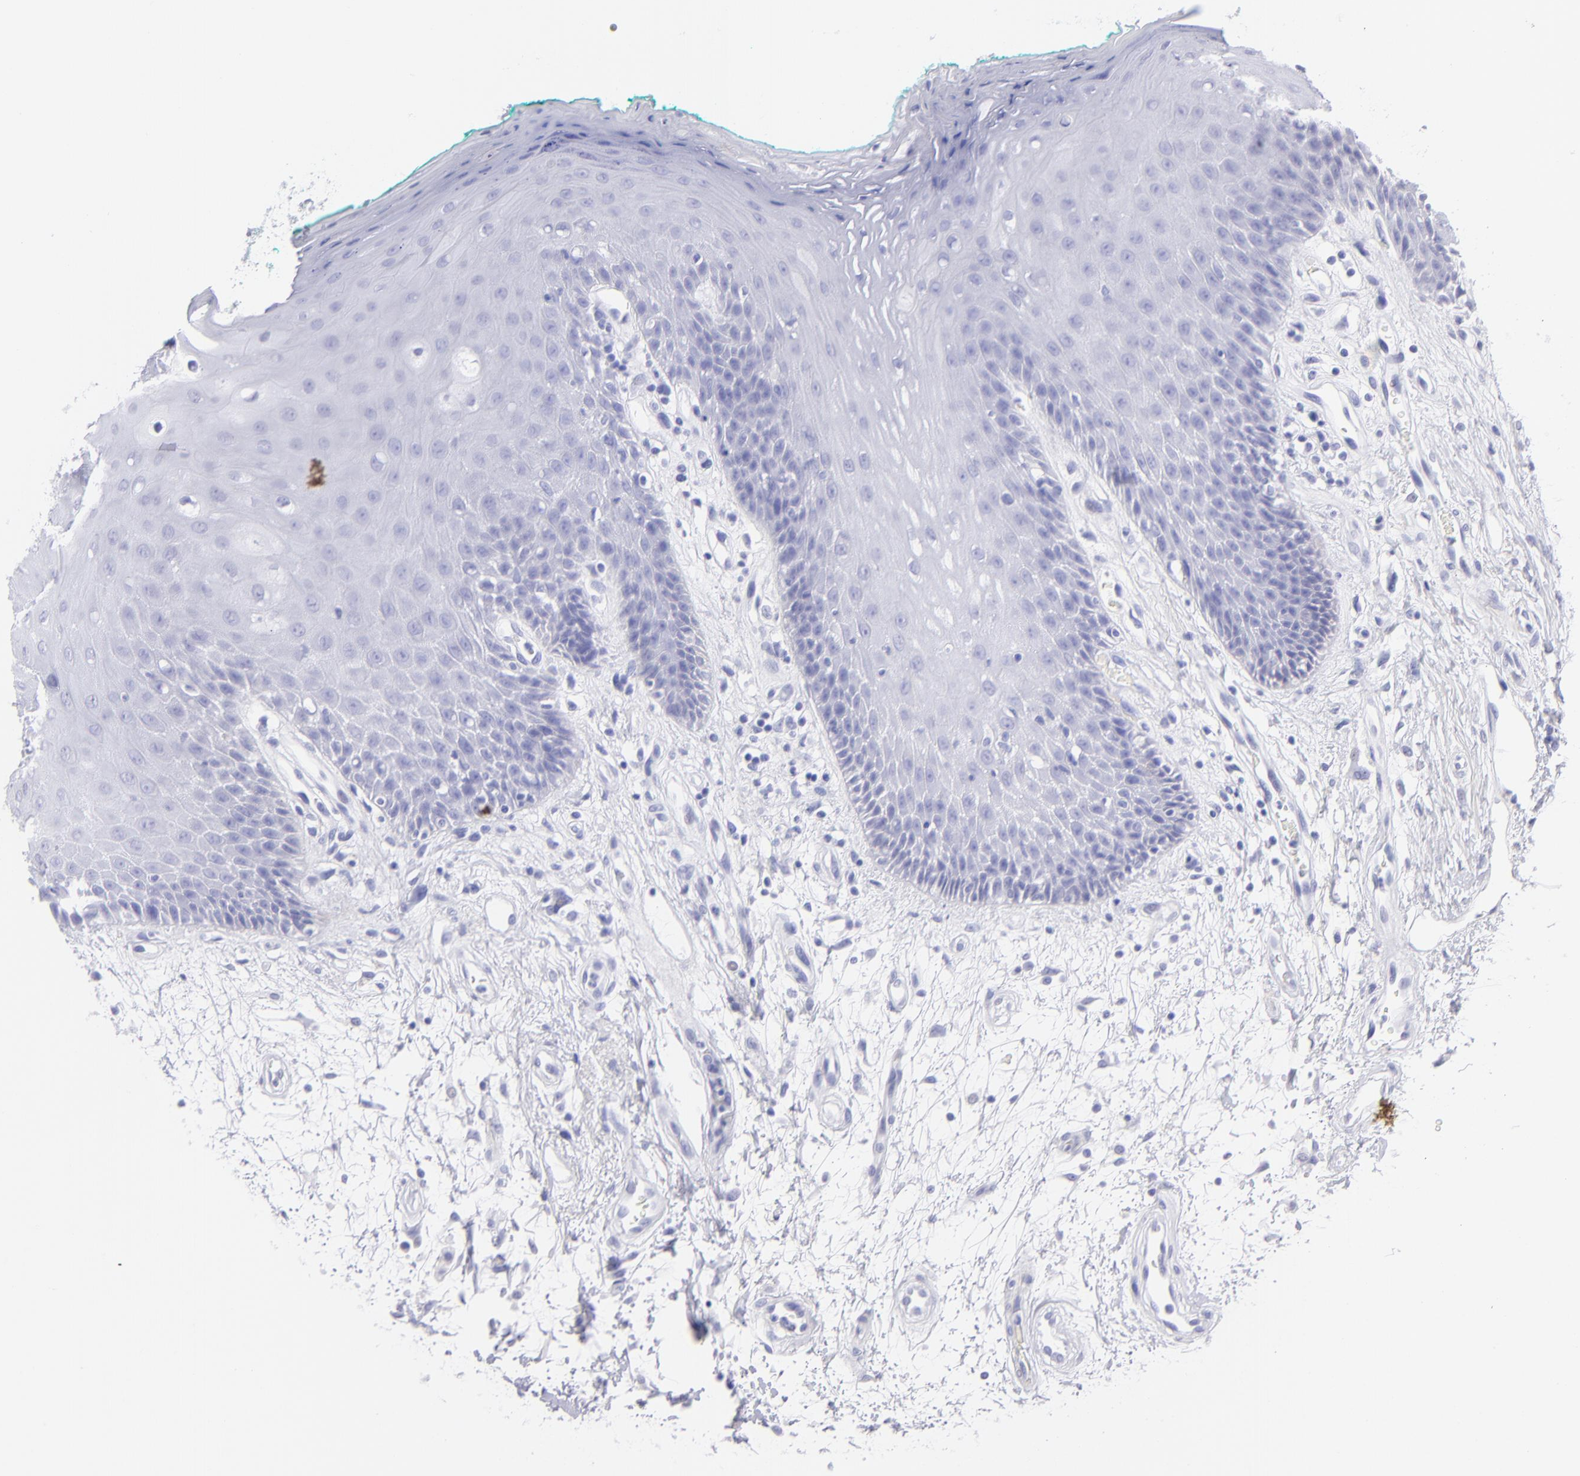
{"staining": {"intensity": "negative", "quantity": "none", "location": "none"}, "tissue": "oral mucosa", "cell_type": "Squamous epithelial cells", "image_type": "normal", "snomed": [{"axis": "morphology", "description": "Normal tissue, NOS"}, {"axis": "morphology", "description": "Squamous cell carcinoma, NOS"}, {"axis": "topography", "description": "Skeletal muscle"}, {"axis": "topography", "description": "Oral tissue"}, {"axis": "topography", "description": "Head-Neck"}], "caption": "An immunohistochemistry histopathology image of unremarkable oral mucosa is shown. There is no staining in squamous epithelial cells of oral mucosa. (Brightfield microscopy of DAB (3,3'-diaminobenzidine) immunohistochemistry at high magnification).", "gene": "SLC1A3", "patient": {"sex": "female", "age": 84}}